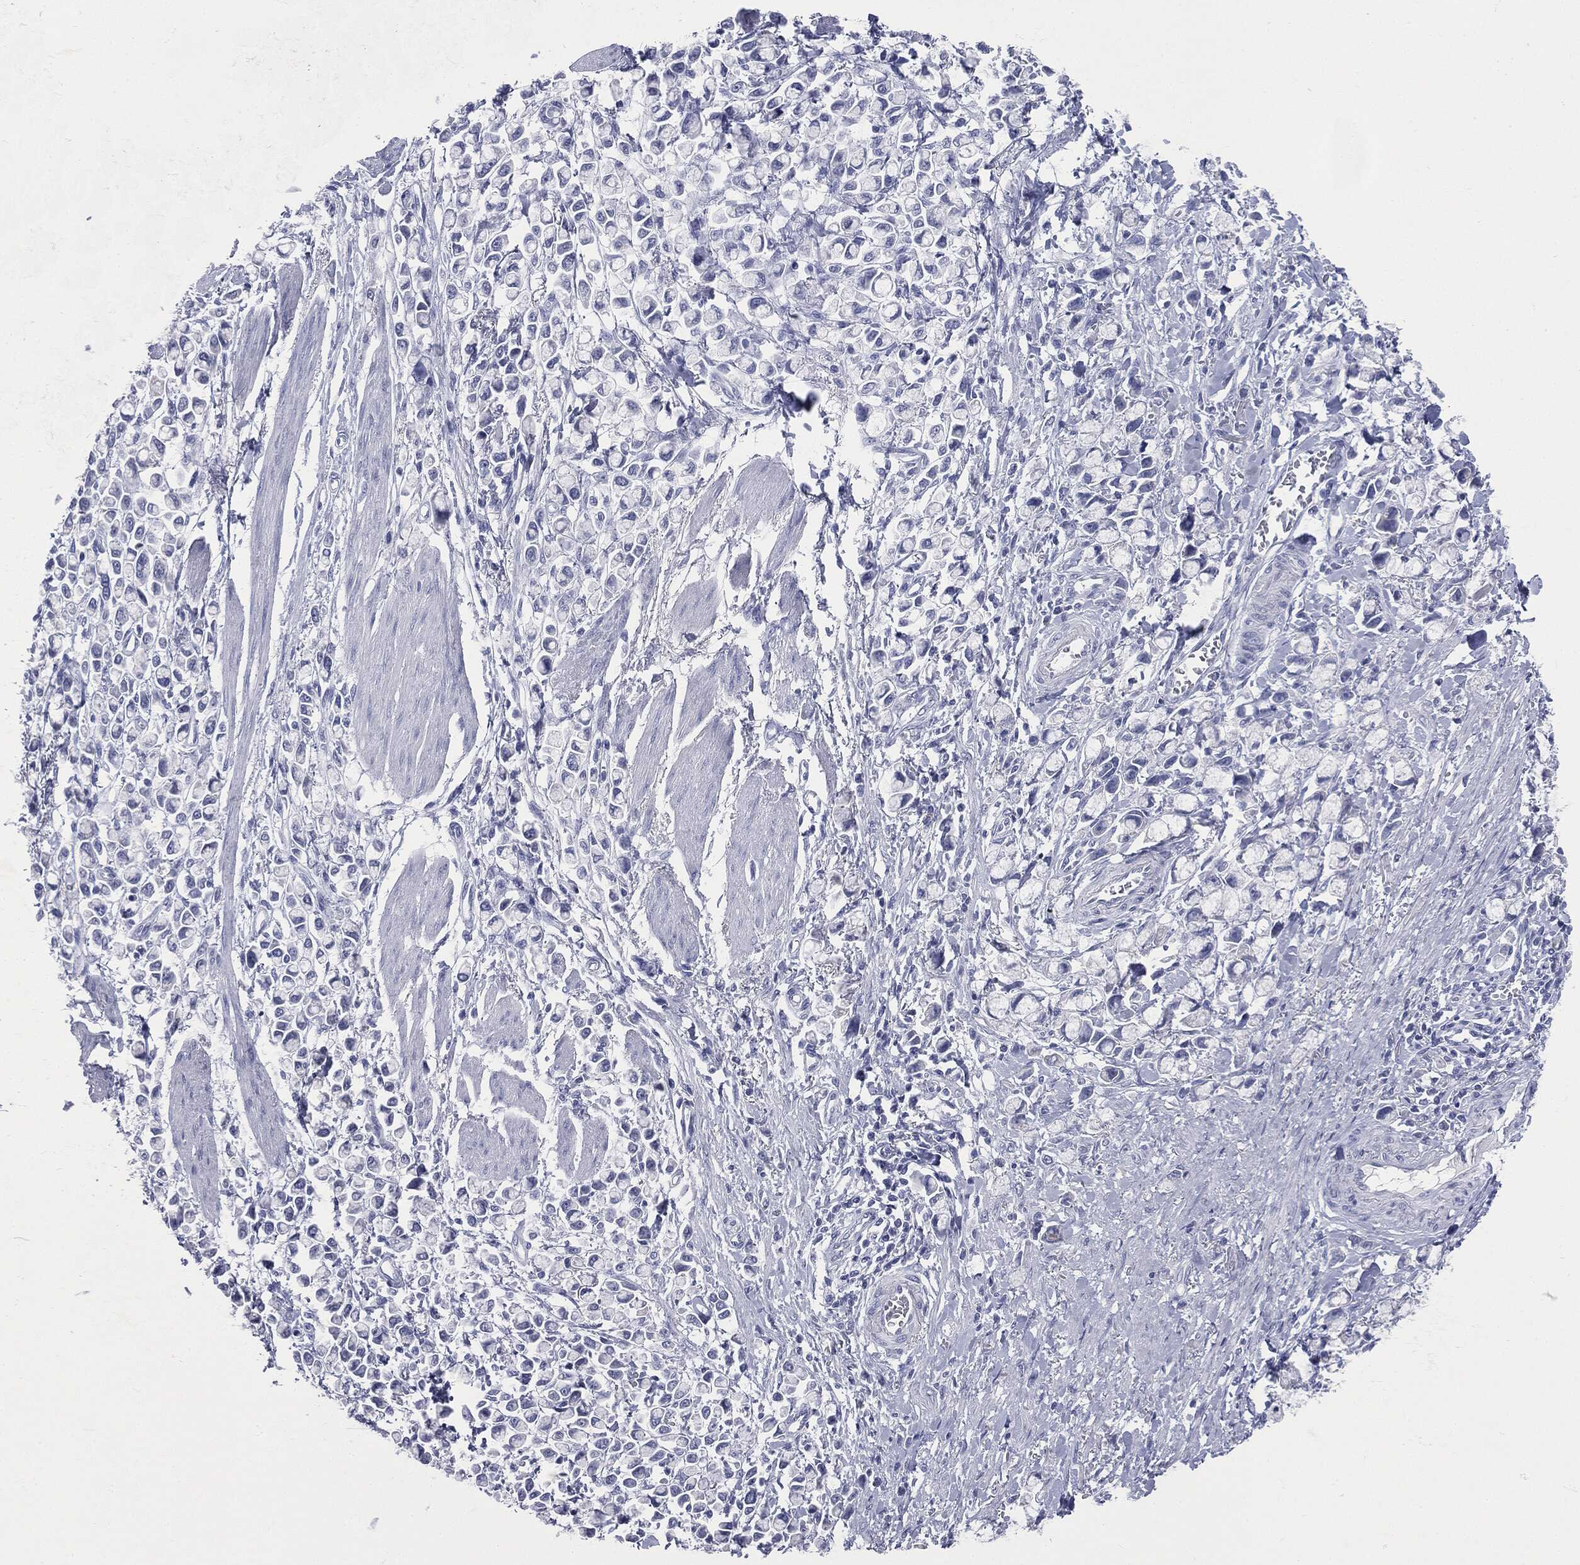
{"staining": {"intensity": "negative", "quantity": "none", "location": "none"}, "tissue": "stomach cancer", "cell_type": "Tumor cells", "image_type": "cancer", "snomed": [{"axis": "morphology", "description": "Adenocarcinoma, NOS"}, {"axis": "topography", "description": "Stomach"}], "caption": "There is no significant expression in tumor cells of stomach cancer (adenocarcinoma).", "gene": "ATP2A1", "patient": {"sex": "female", "age": 81}}